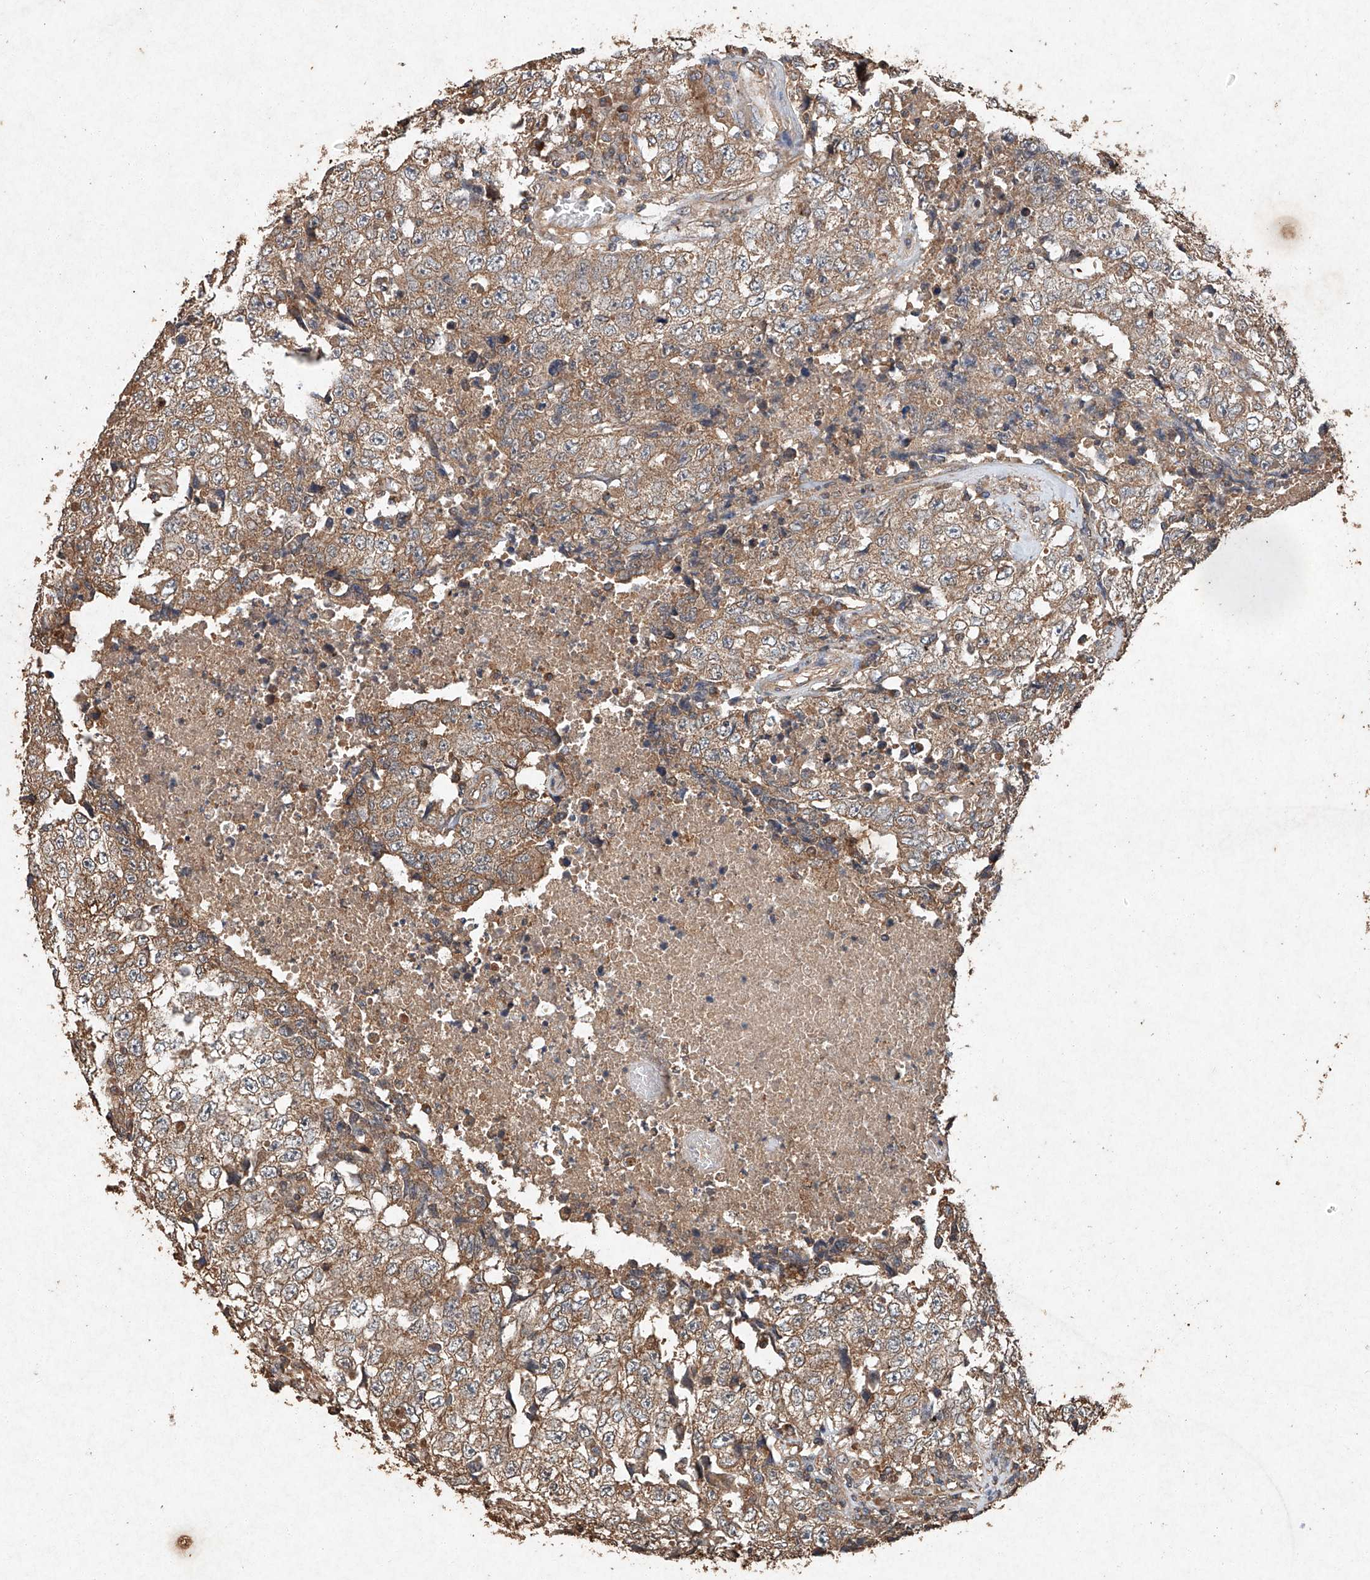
{"staining": {"intensity": "moderate", "quantity": ">75%", "location": "cytoplasmic/membranous"}, "tissue": "testis cancer", "cell_type": "Tumor cells", "image_type": "cancer", "snomed": [{"axis": "morphology", "description": "Necrosis, NOS"}, {"axis": "morphology", "description": "Carcinoma, Embryonal, NOS"}, {"axis": "topography", "description": "Testis"}], "caption": "IHC of human testis cancer (embryonal carcinoma) exhibits medium levels of moderate cytoplasmic/membranous staining in about >75% of tumor cells.", "gene": "STK3", "patient": {"sex": "male", "age": 19}}